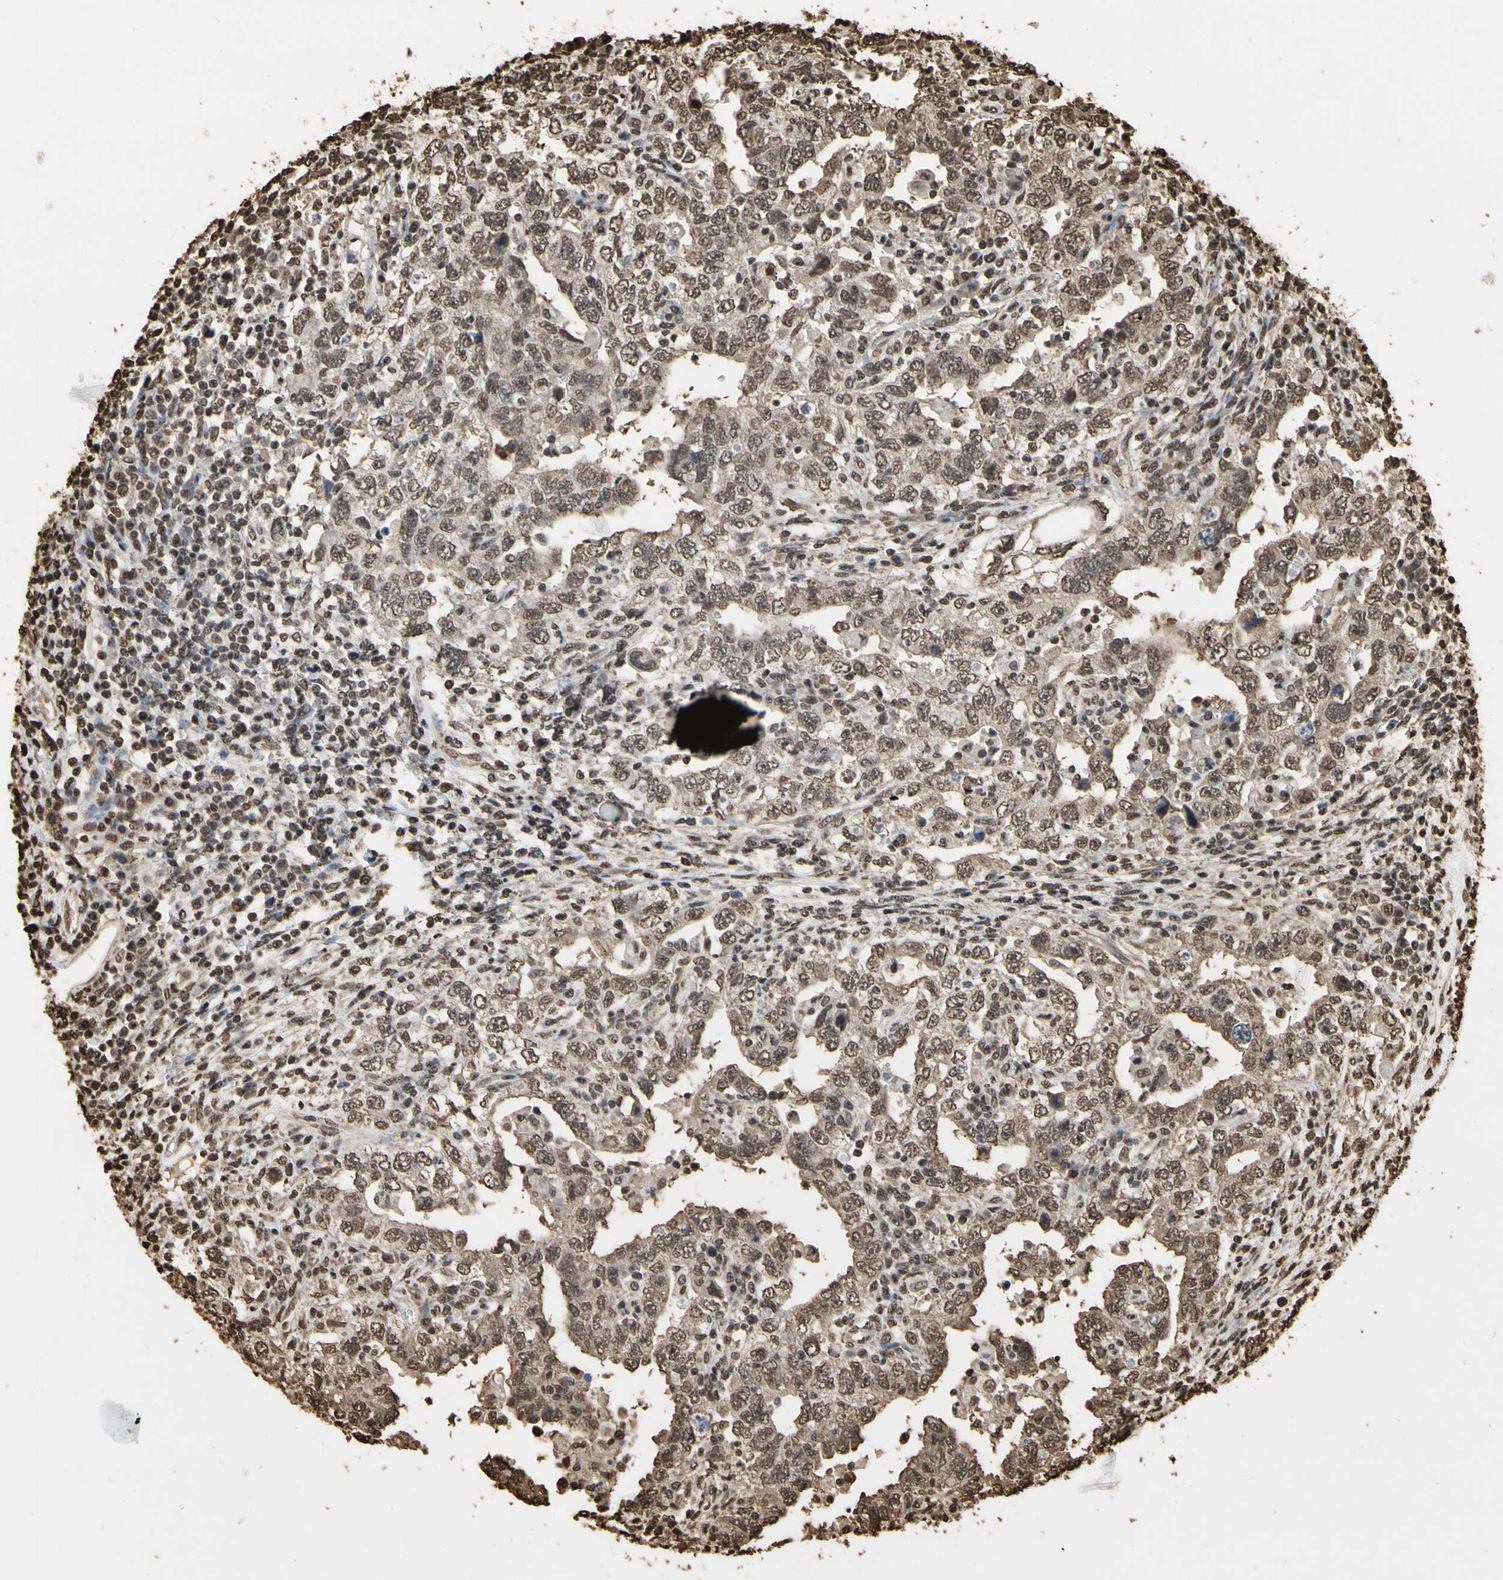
{"staining": {"intensity": "moderate", "quantity": ">75%", "location": "cytoplasmic/membranous,nuclear"}, "tissue": "testis cancer", "cell_type": "Tumor cells", "image_type": "cancer", "snomed": [{"axis": "morphology", "description": "Carcinoma, Embryonal, NOS"}, {"axis": "topography", "description": "Testis"}], "caption": "Immunohistochemical staining of testis cancer (embryonal carcinoma) exhibits medium levels of moderate cytoplasmic/membranous and nuclear protein staining in approximately >75% of tumor cells.", "gene": "HNRNPK", "patient": {"sex": "male", "age": 26}}